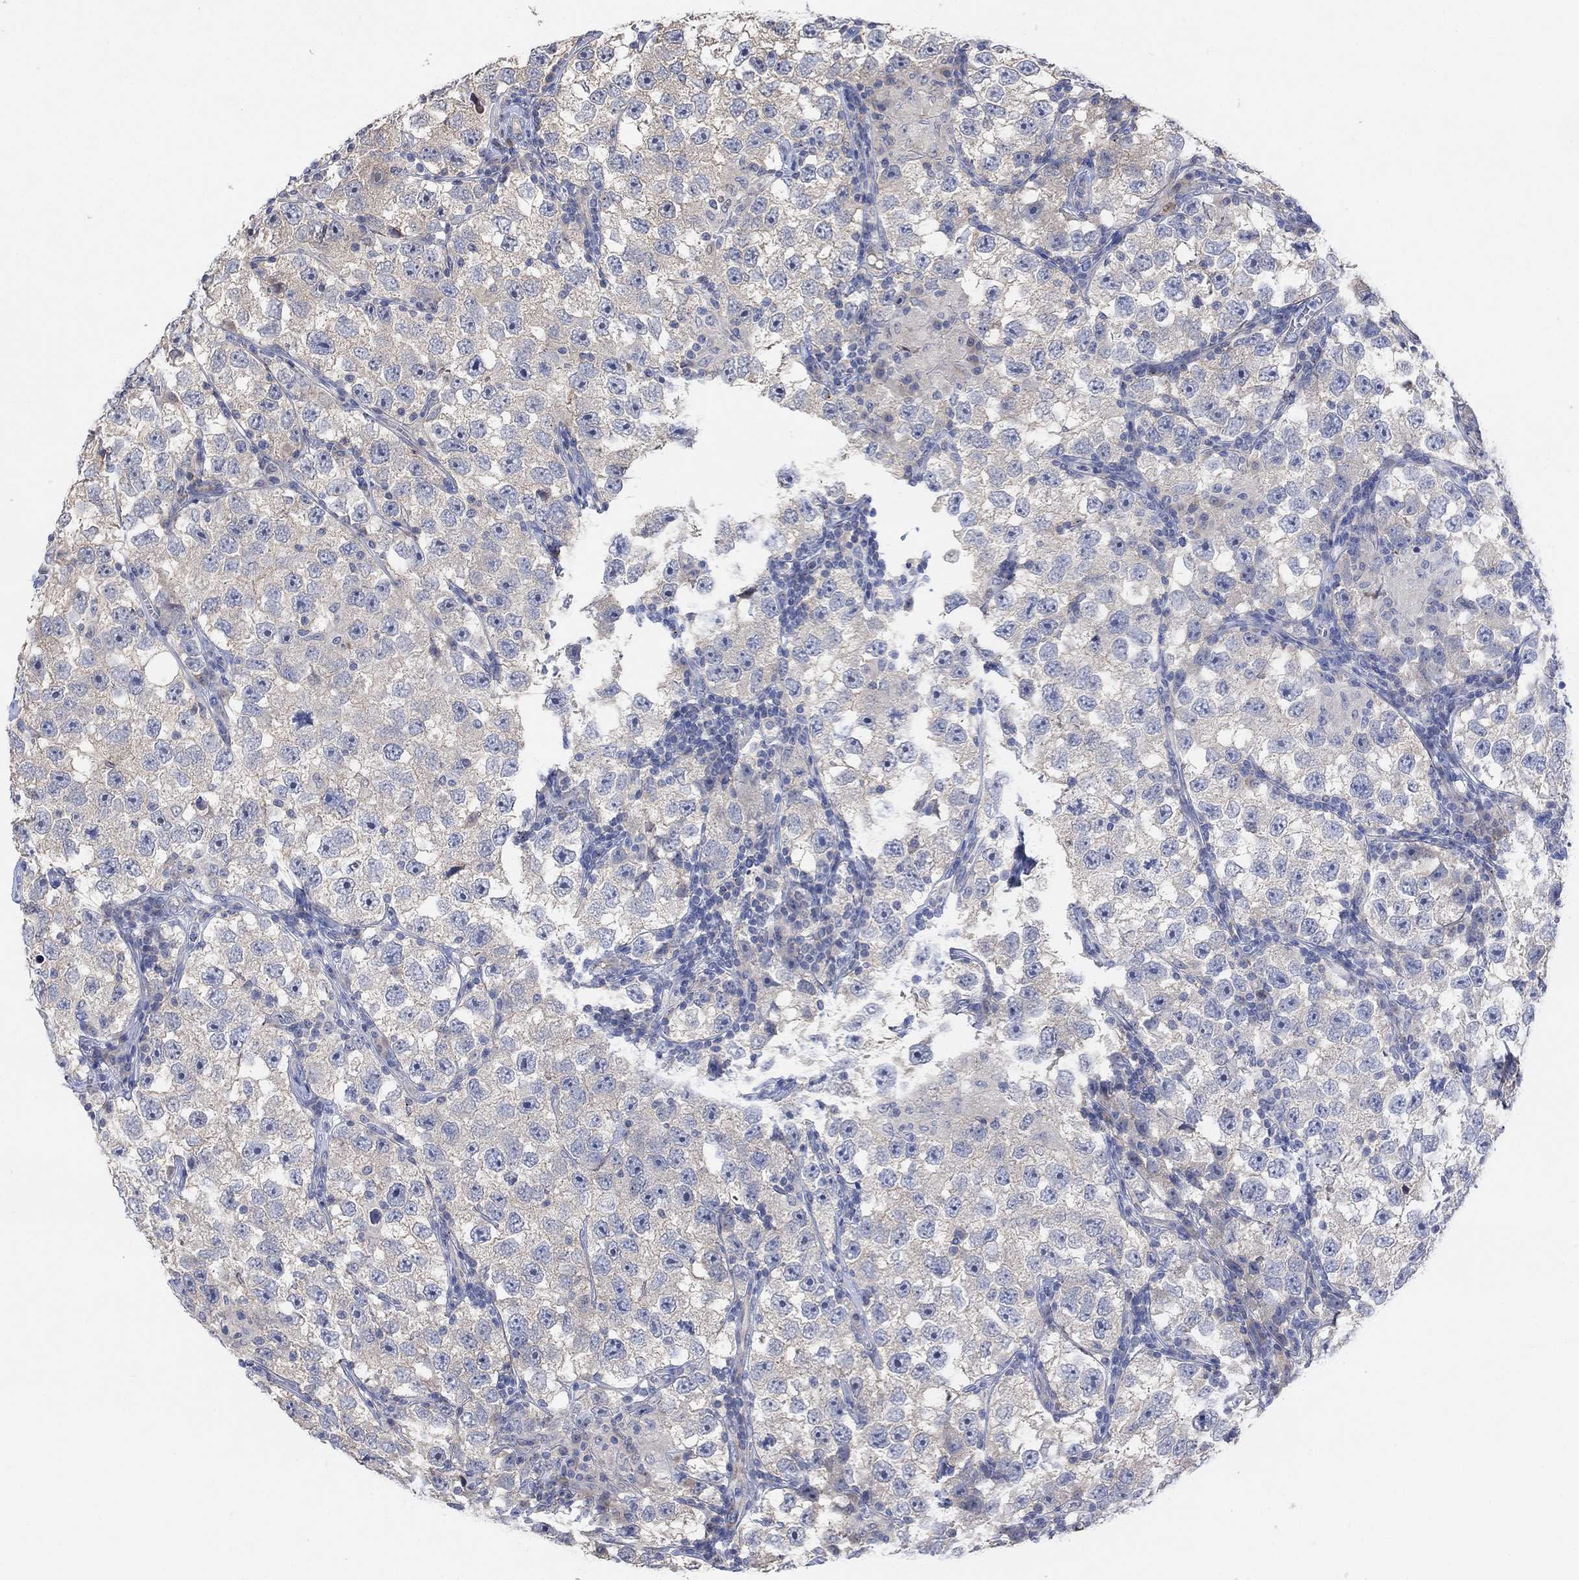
{"staining": {"intensity": "negative", "quantity": "none", "location": "none"}, "tissue": "testis cancer", "cell_type": "Tumor cells", "image_type": "cancer", "snomed": [{"axis": "morphology", "description": "Seminoma, NOS"}, {"axis": "topography", "description": "Testis"}], "caption": "Histopathology image shows no significant protein expression in tumor cells of testis seminoma. The staining was performed using DAB to visualize the protein expression in brown, while the nuclei were stained in blue with hematoxylin (Magnification: 20x).", "gene": "CNTF", "patient": {"sex": "male", "age": 26}}